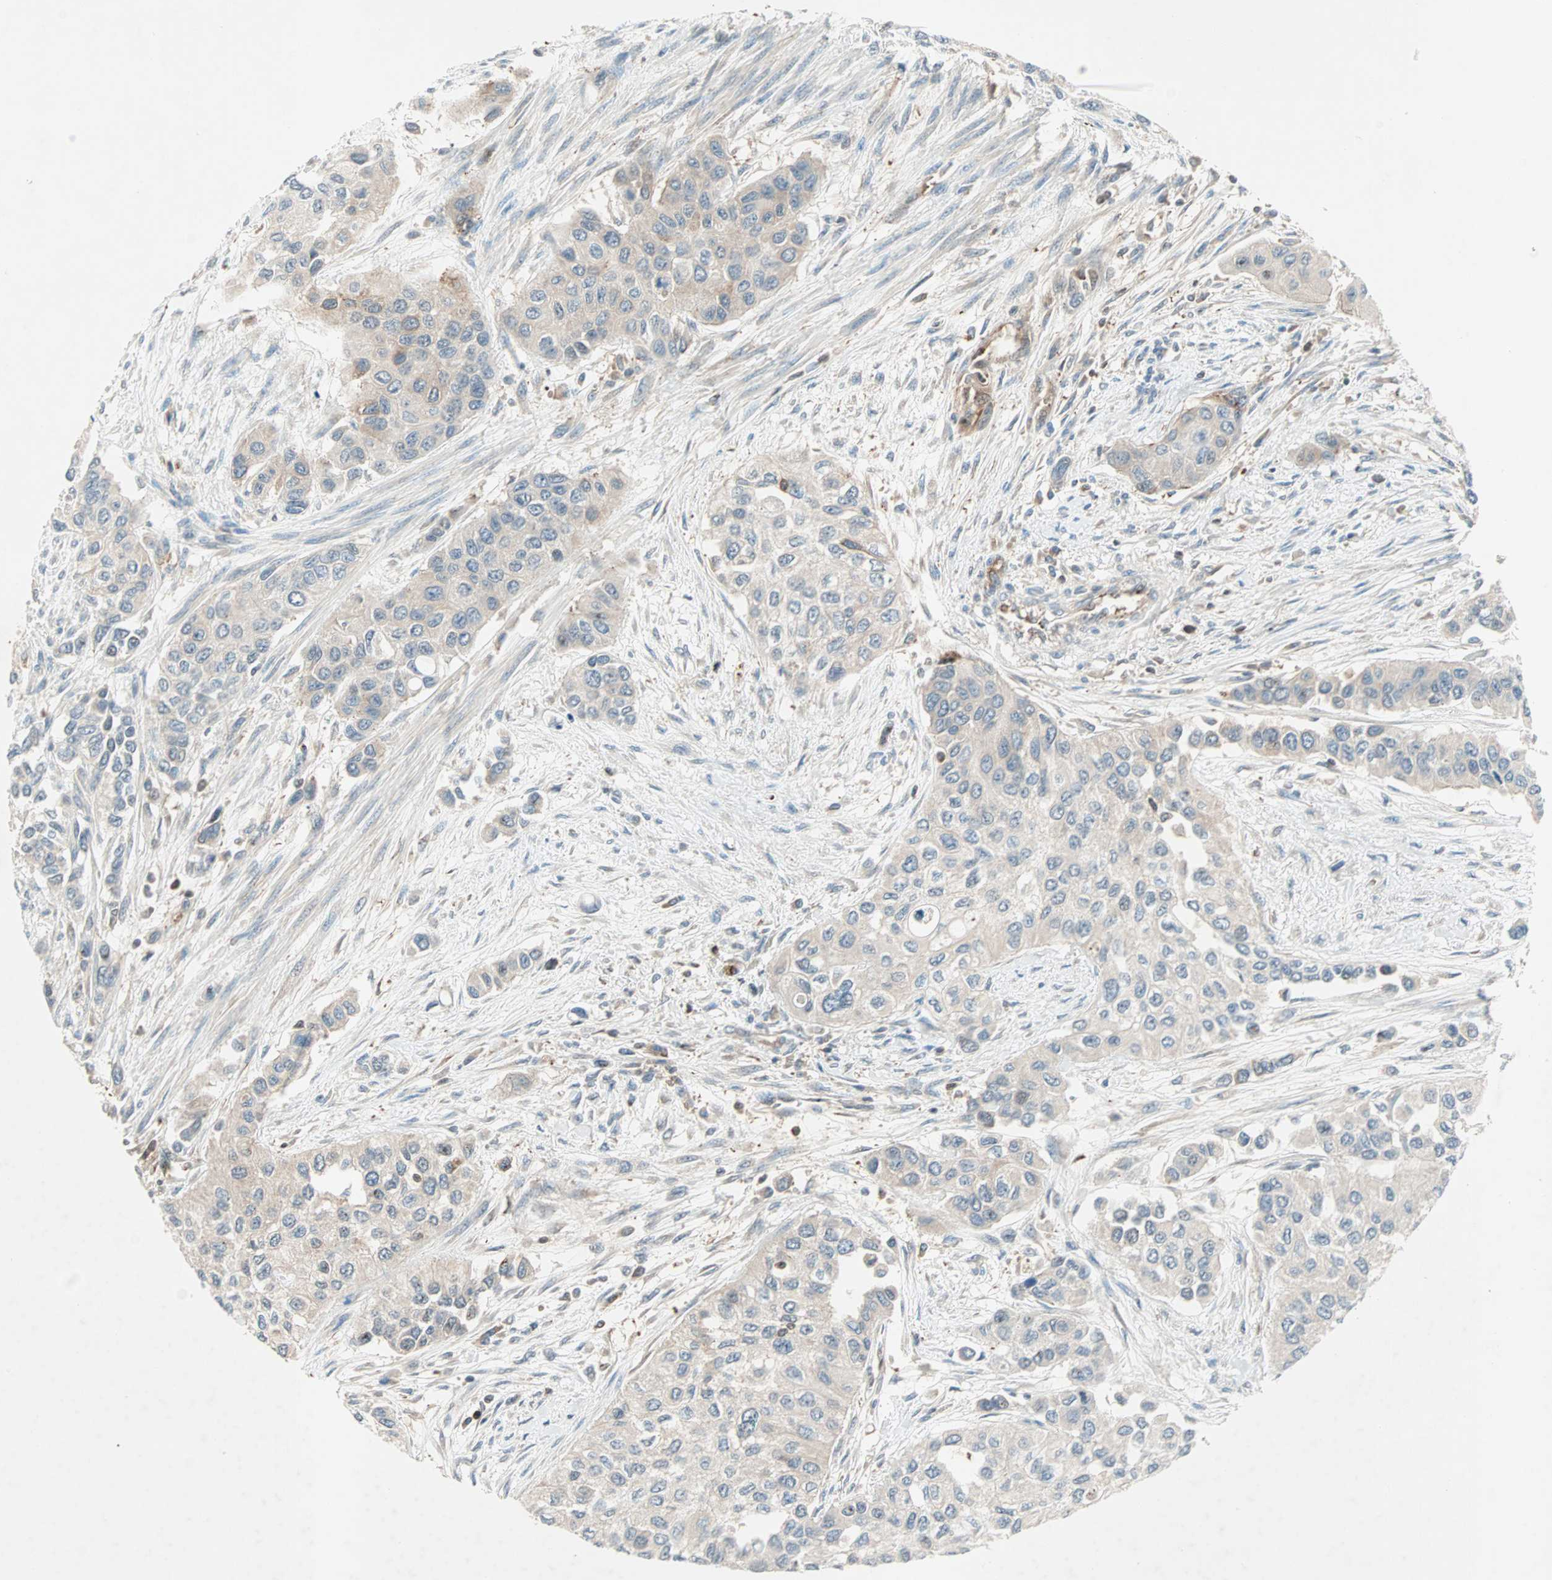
{"staining": {"intensity": "weak", "quantity": ">75%", "location": "cytoplasmic/membranous"}, "tissue": "urothelial cancer", "cell_type": "Tumor cells", "image_type": "cancer", "snomed": [{"axis": "morphology", "description": "Urothelial carcinoma, High grade"}, {"axis": "topography", "description": "Urinary bladder"}], "caption": "Immunohistochemical staining of human high-grade urothelial carcinoma reveals weak cytoplasmic/membranous protein positivity in about >75% of tumor cells. (DAB (3,3'-diaminobenzidine) IHC with brightfield microscopy, high magnification).", "gene": "TEC", "patient": {"sex": "female", "age": 56}}